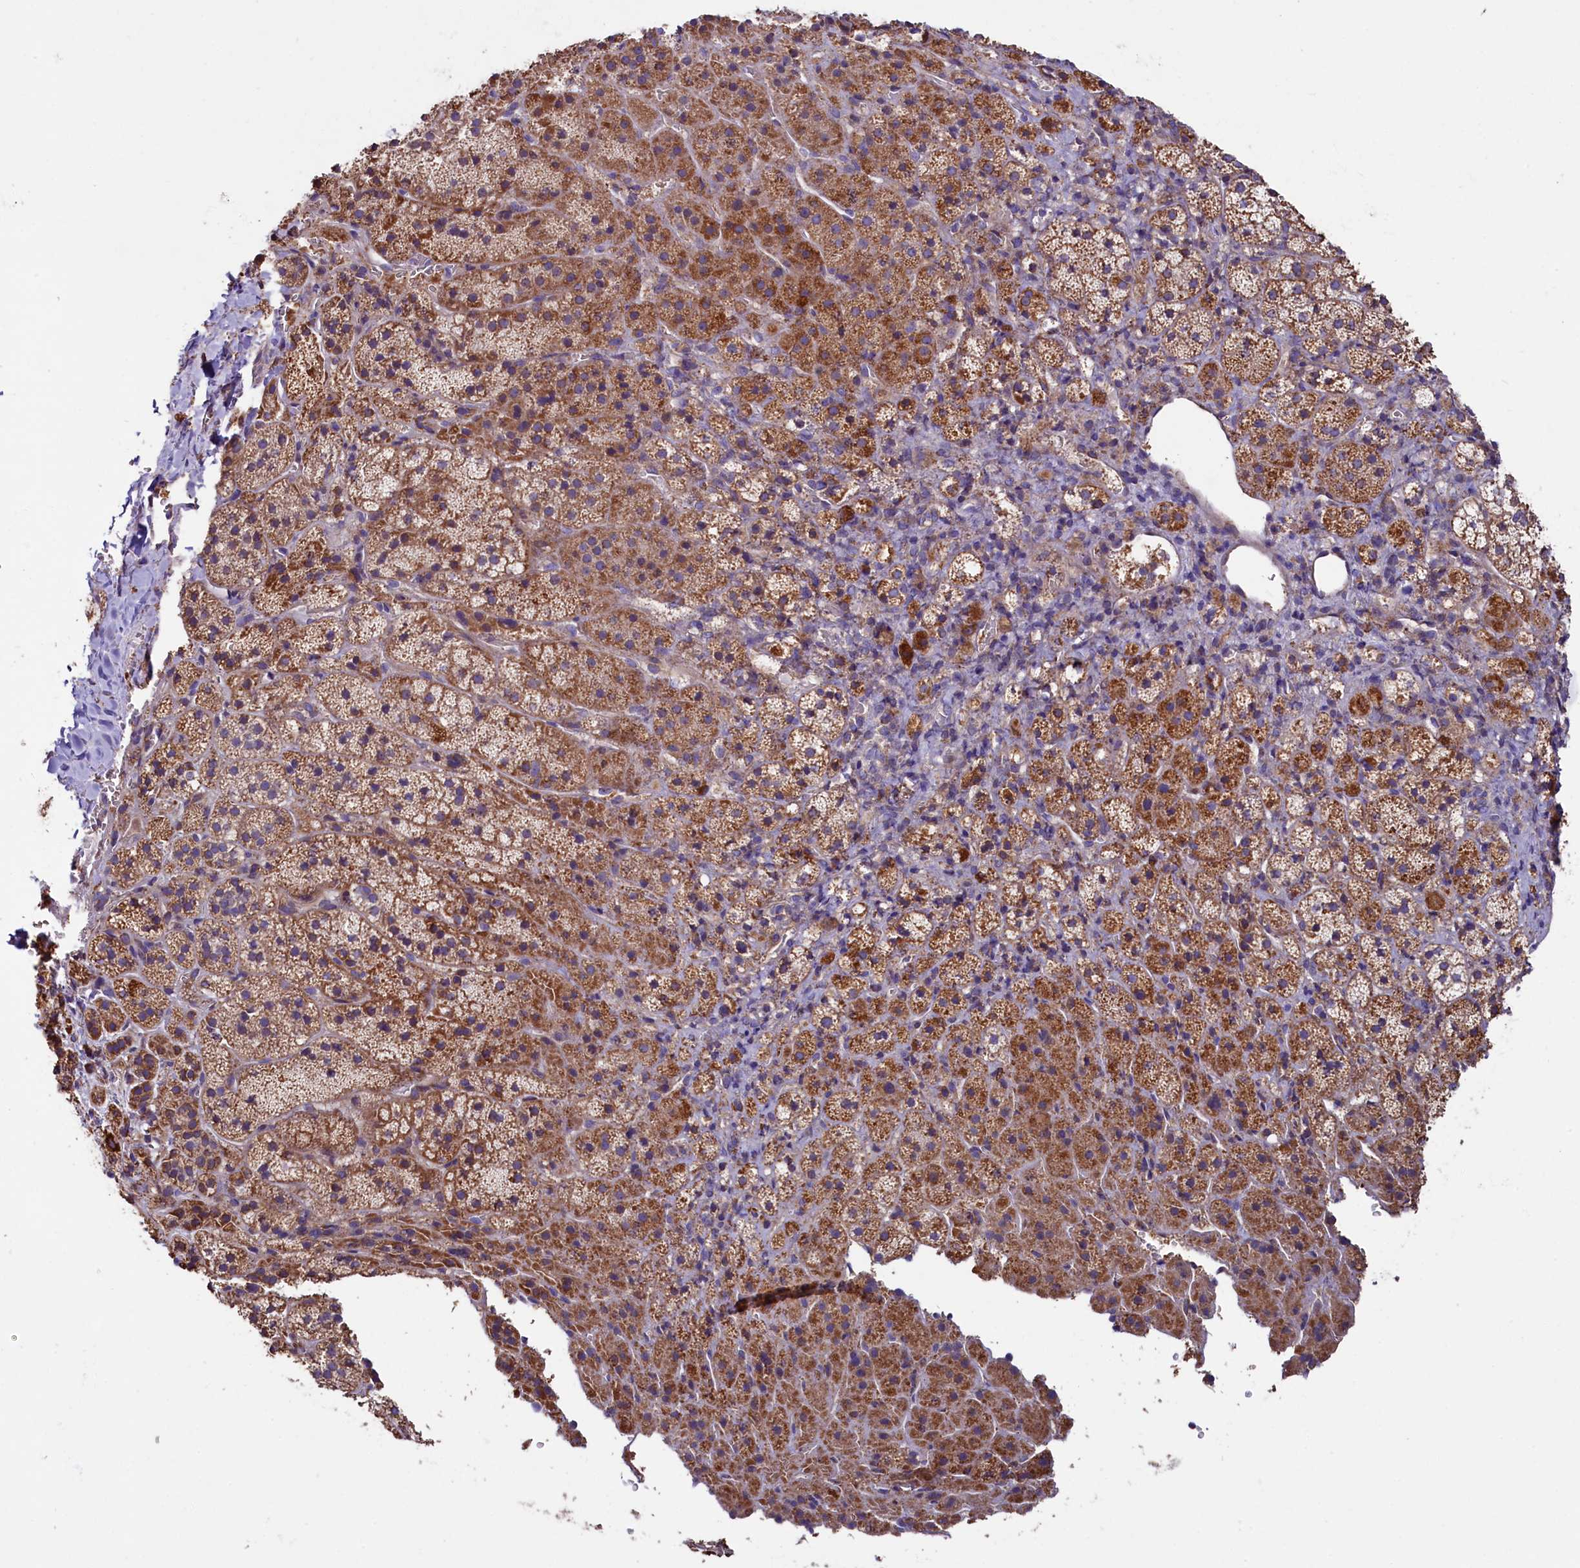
{"staining": {"intensity": "moderate", "quantity": ">75%", "location": "cytoplasmic/membranous"}, "tissue": "adrenal gland", "cell_type": "Glandular cells", "image_type": "normal", "snomed": [{"axis": "morphology", "description": "Normal tissue, NOS"}, {"axis": "topography", "description": "Adrenal gland"}], "caption": "This histopathology image exhibits normal adrenal gland stained with immunohistochemistry to label a protein in brown. The cytoplasmic/membranous of glandular cells show moderate positivity for the protein. Nuclei are counter-stained blue.", "gene": "ZSWIM1", "patient": {"sex": "female", "age": 44}}